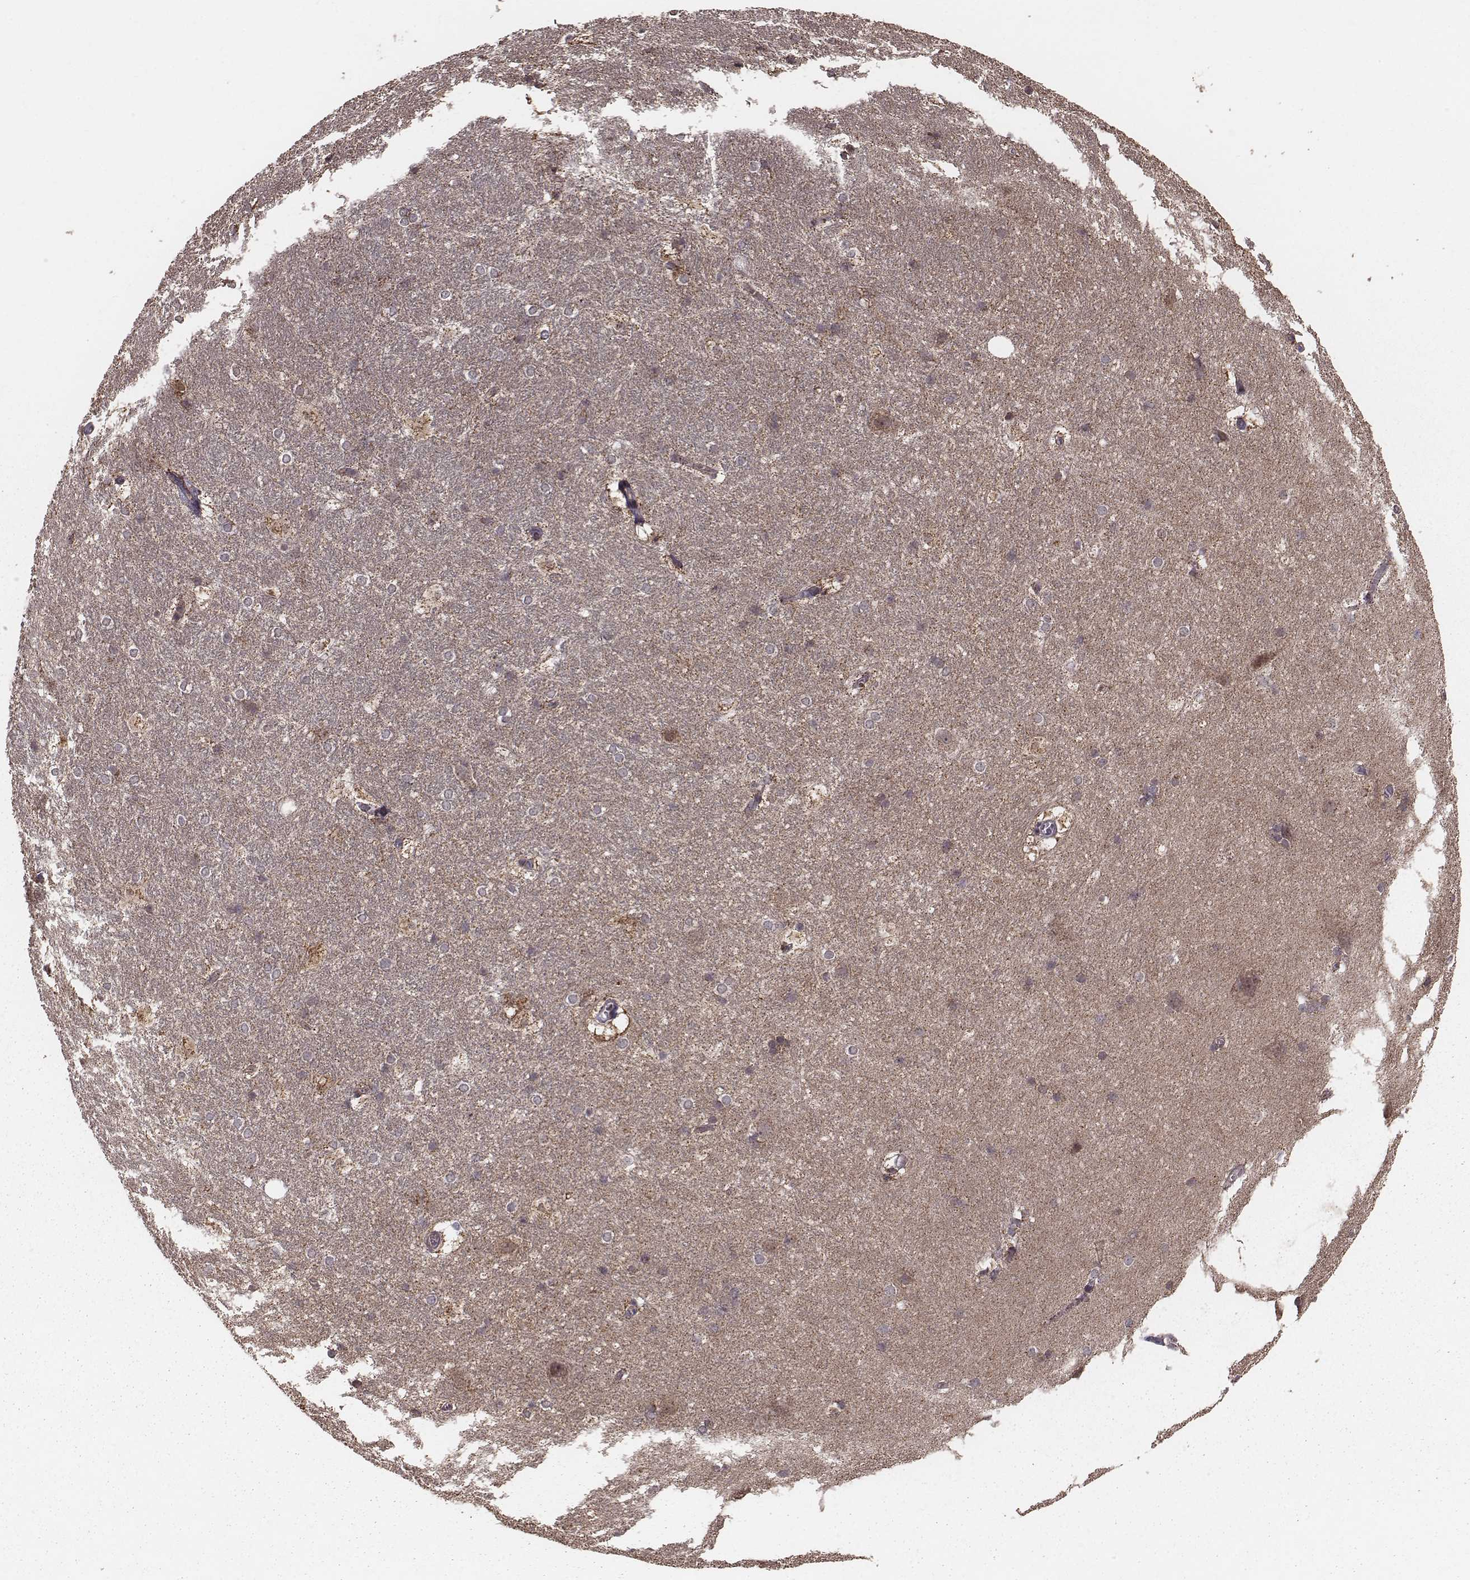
{"staining": {"intensity": "weak", "quantity": ">75%", "location": "cytoplasmic/membranous"}, "tissue": "hippocampus", "cell_type": "Glial cells", "image_type": "normal", "snomed": [{"axis": "morphology", "description": "Normal tissue, NOS"}, {"axis": "topography", "description": "Cerebral cortex"}, {"axis": "topography", "description": "Hippocampus"}], "caption": "A brown stain highlights weak cytoplasmic/membranous expression of a protein in glial cells of benign human hippocampus.", "gene": "PDCD2L", "patient": {"sex": "female", "age": 19}}